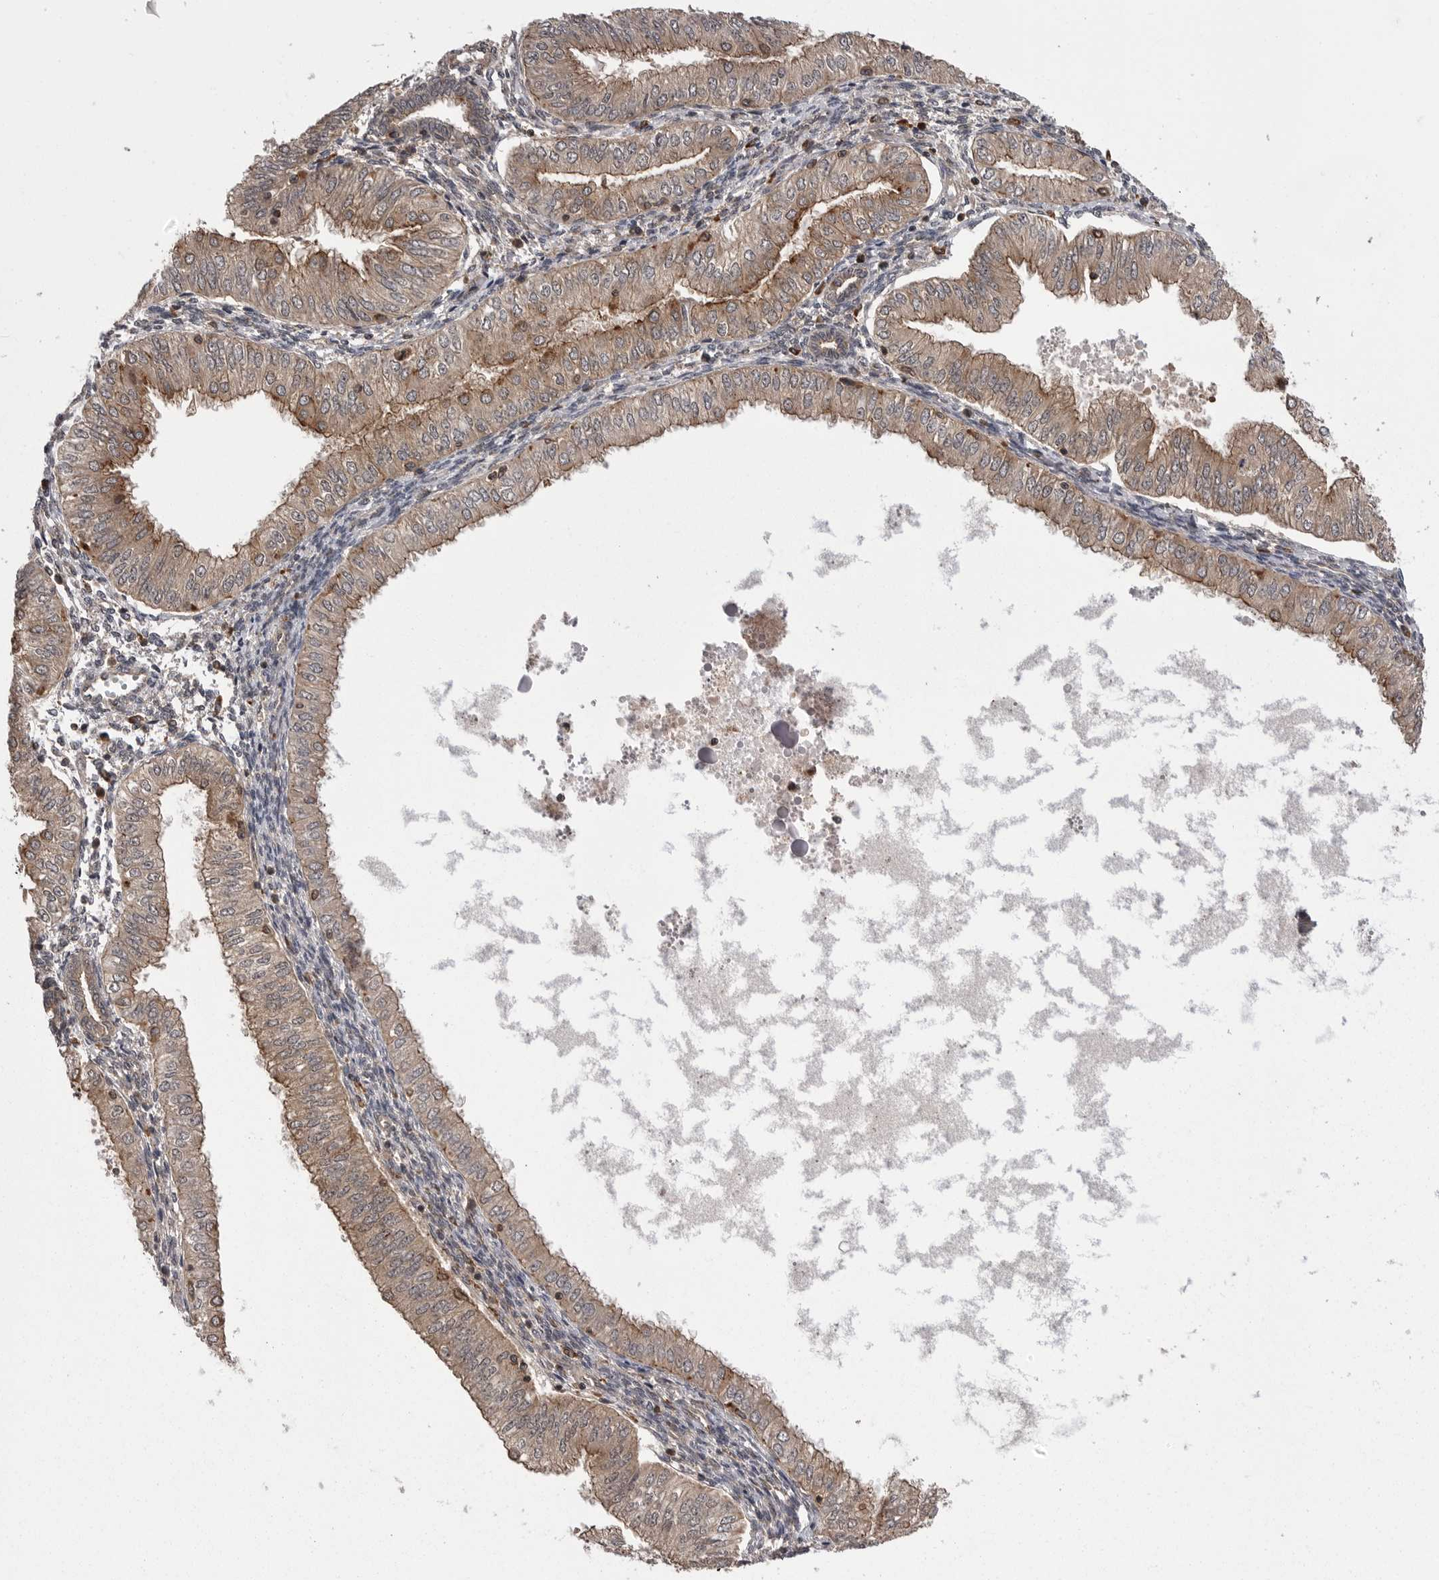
{"staining": {"intensity": "weak", "quantity": ">75%", "location": "cytoplasmic/membranous"}, "tissue": "endometrial cancer", "cell_type": "Tumor cells", "image_type": "cancer", "snomed": [{"axis": "morphology", "description": "Normal tissue, NOS"}, {"axis": "morphology", "description": "Adenocarcinoma, NOS"}, {"axis": "topography", "description": "Endometrium"}], "caption": "A low amount of weak cytoplasmic/membranous expression is present in approximately >75% of tumor cells in endometrial cancer tissue. (brown staining indicates protein expression, while blue staining denotes nuclei).", "gene": "AOAH", "patient": {"sex": "female", "age": 53}}